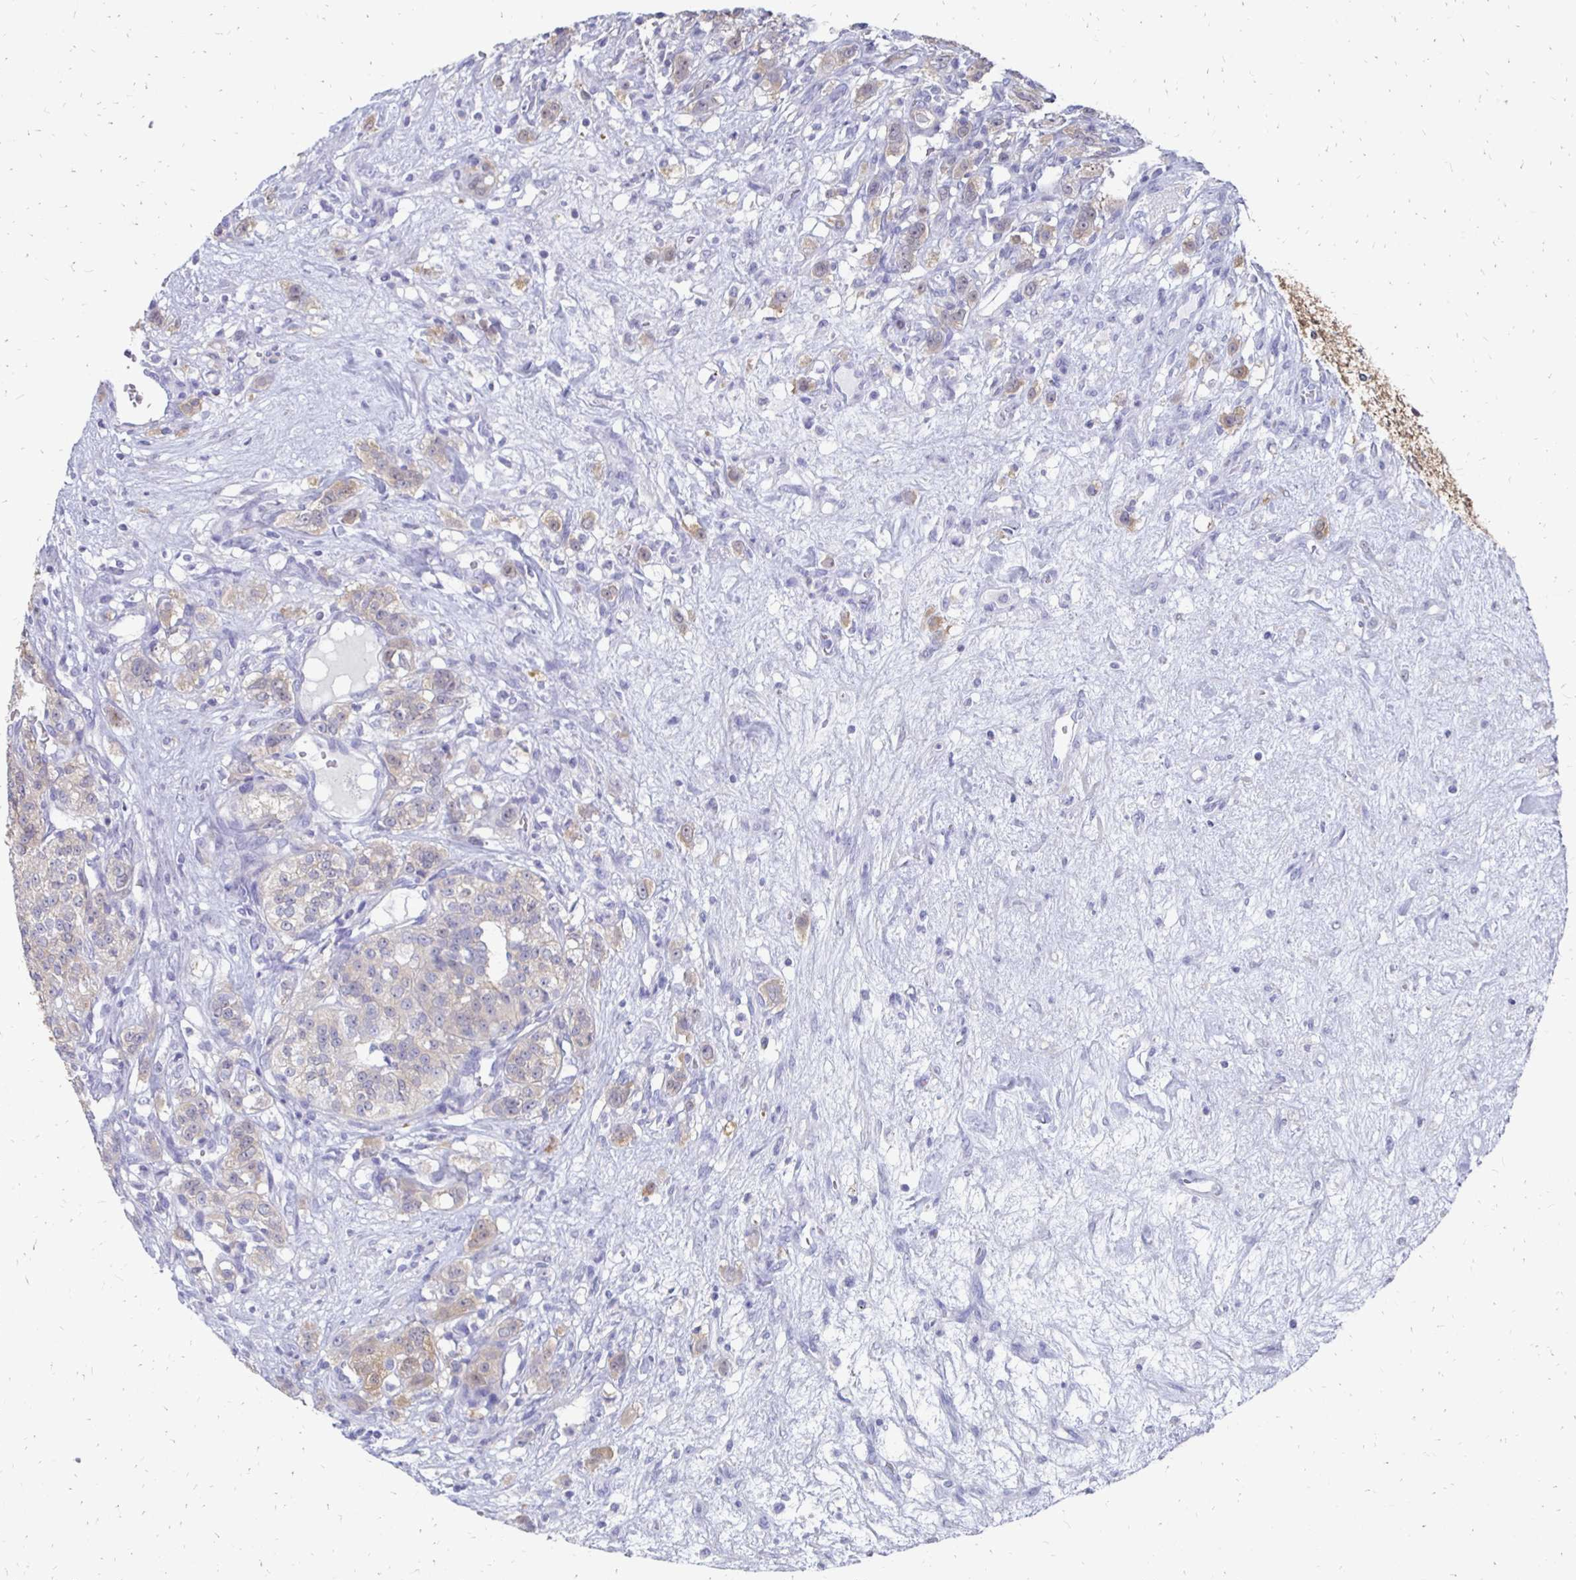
{"staining": {"intensity": "weak", "quantity": "<25%", "location": "cytoplasmic/membranous"}, "tissue": "renal cancer", "cell_type": "Tumor cells", "image_type": "cancer", "snomed": [{"axis": "morphology", "description": "Adenocarcinoma, NOS"}, {"axis": "topography", "description": "Kidney"}], "caption": "An immunohistochemistry (IHC) micrograph of renal adenocarcinoma is shown. There is no staining in tumor cells of renal adenocarcinoma. (DAB (3,3'-diaminobenzidine) immunohistochemistry, high magnification).", "gene": "SYCP3", "patient": {"sex": "female", "age": 63}}